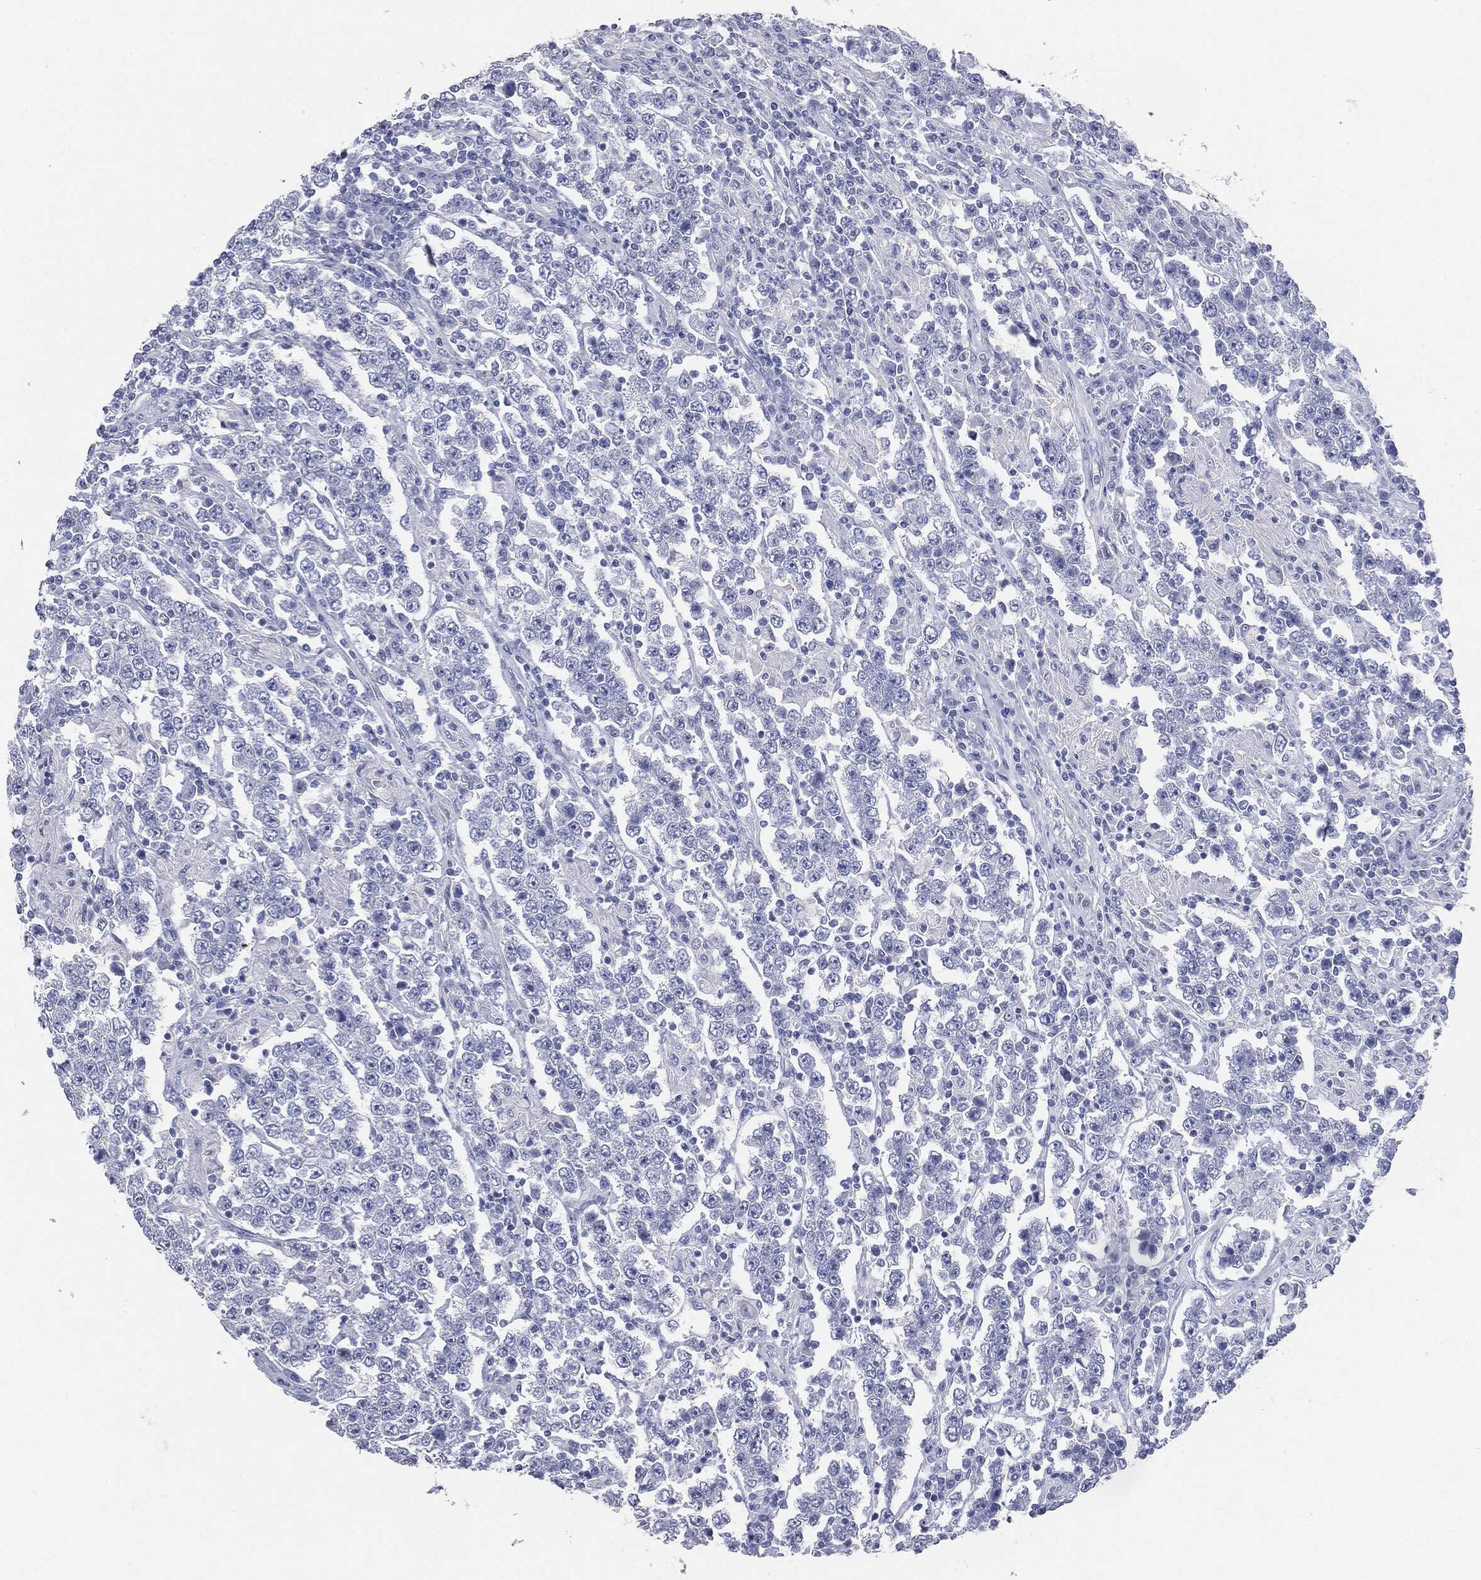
{"staining": {"intensity": "negative", "quantity": "none", "location": "none"}, "tissue": "testis cancer", "cell_type": "Tumor cells", "image_type": "cancer", "snomed": [{"axis": "morphology", "description": "Normal tissue, NOS"}, {"axis": "morphology", "description": "Urothelial carcinoma, High grade"}, {"axis": "morphology", "description": "Seminoma, NOS"}, {"axis": "morphology", "description": "Carcinoma, Embryonal, NOS"}, {"axis": "topography", "description": "Urinary bladder"}, {"axis": "topography", "description": "Testis"}], "caption": "DAB immunohistochemical staining of human testis cancer displays no significant positivity in tumor cells.", "gene": "CUZD1", "patient": {"sex": "male", "age": 41}}